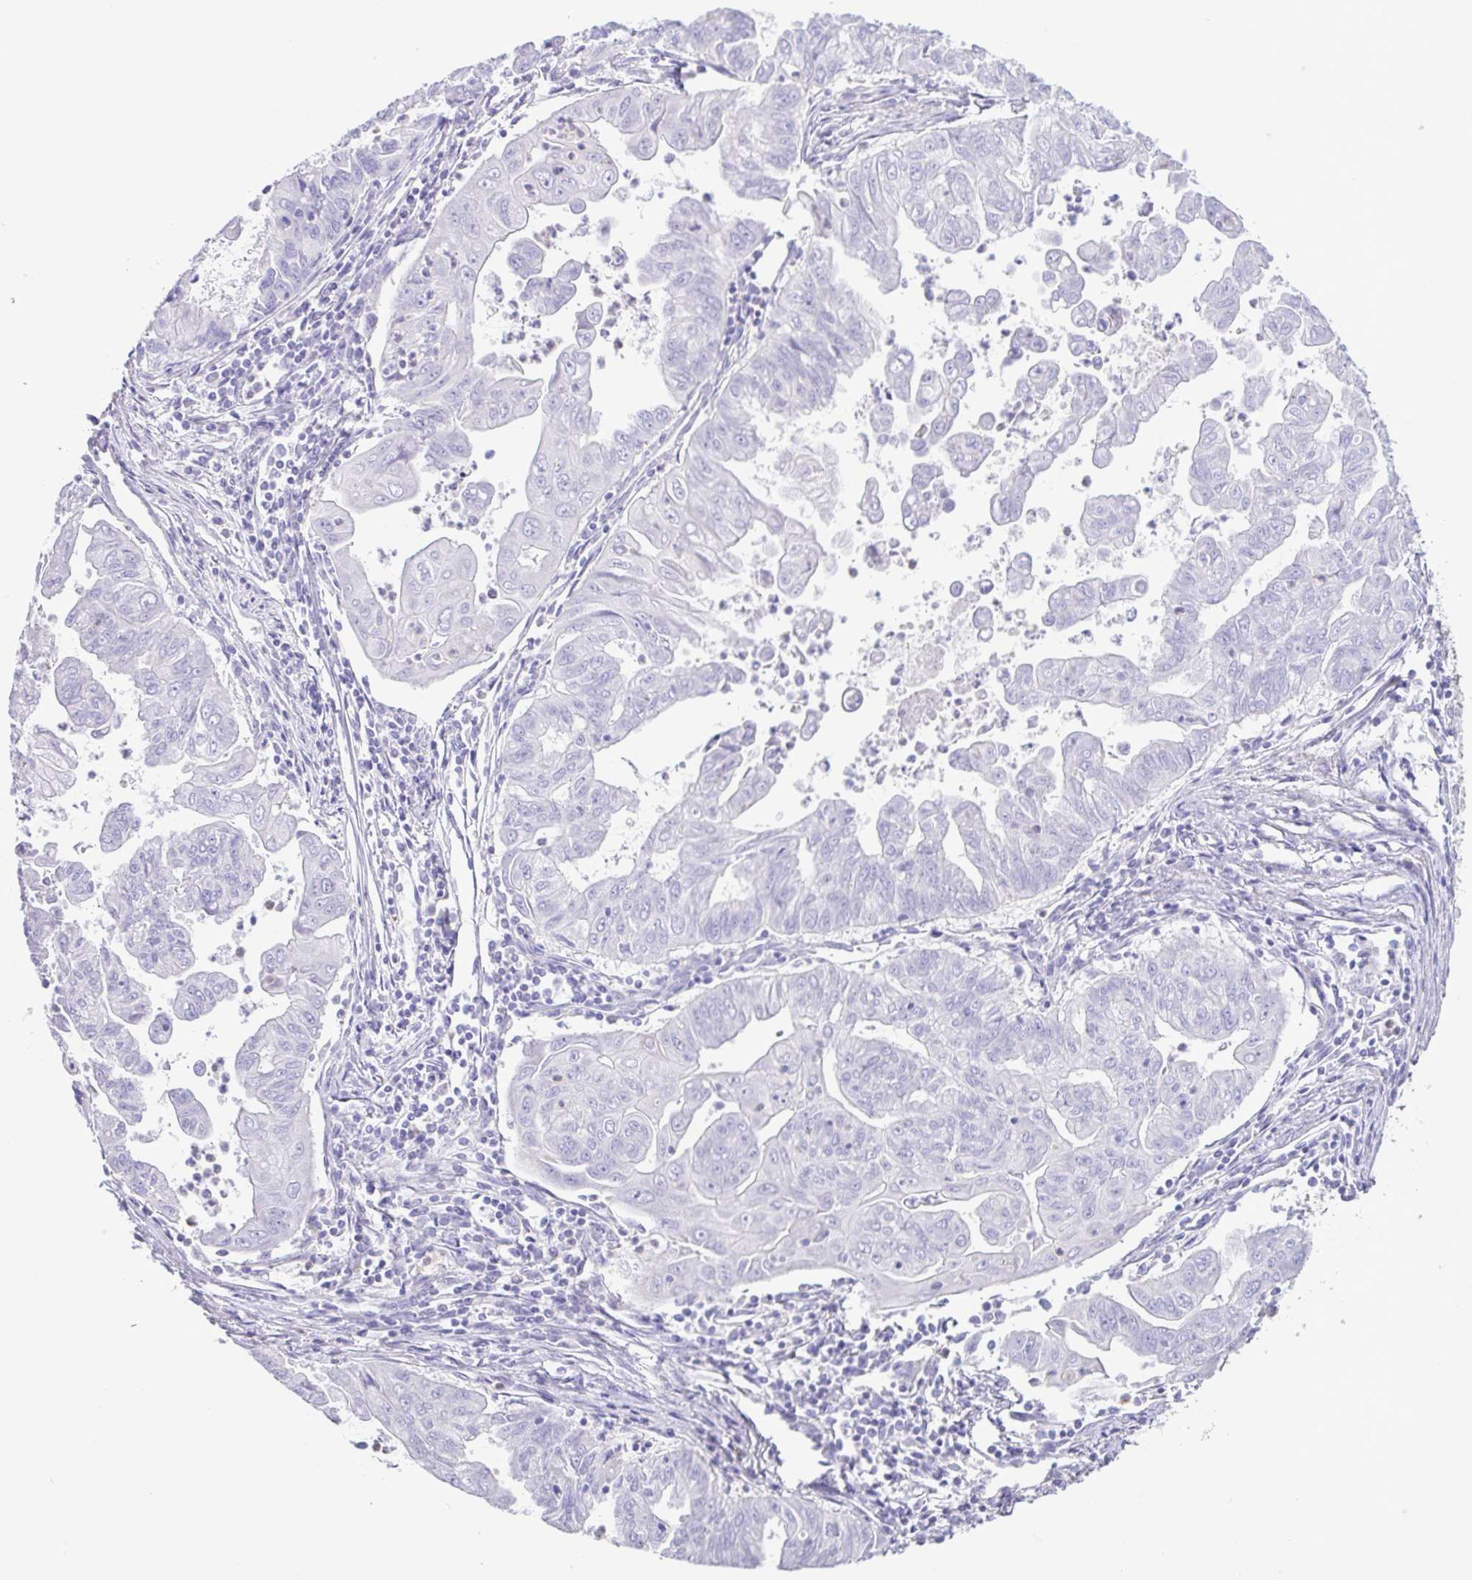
{"staining": {"intensity": "negative", "quantity": "none", "location": "none"}, "tissue": "stomach cancer", "cell_type": "Tumor cells", "image_type": "cancer", "snomed": [{"axis": "morphology", "description": "Adenocarcinoma, NOS"}, {"axis": "topography", "description": "Stomach, upper"}], "caption": "An immunohistochemistry (IHC) photomicrograph of stomach adenocarcinoma is shown. There is no staining in tumor cells of stomach adenocarcinoma.", "gene": "PLA2G4E", "patient": {"sex": "male", "age": 80}}